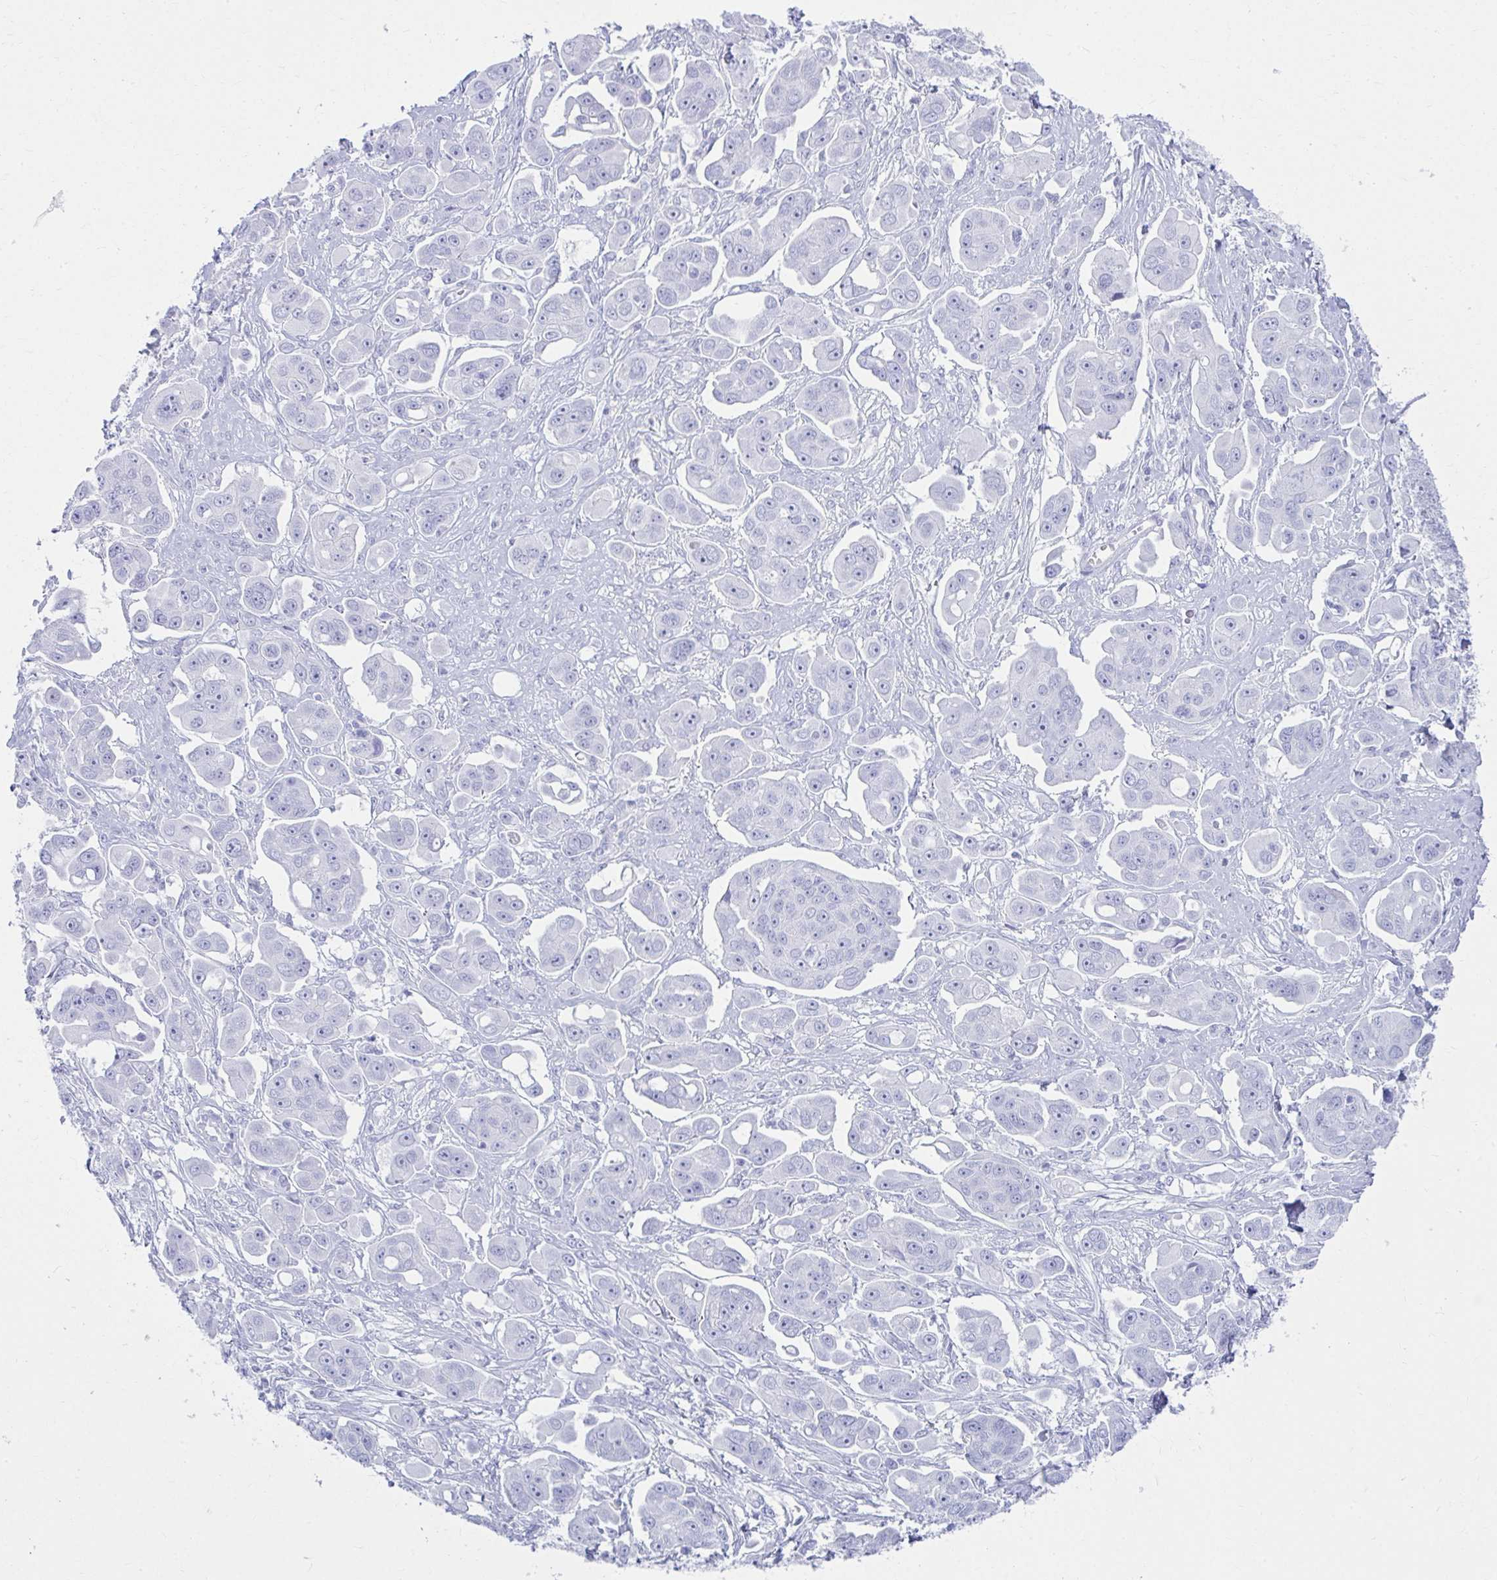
{"staining": {"intensity": "negative", "quantity": "none", "location": "none"}, "tissue": "ovarian cancer", "cell_type": "Tumor cells", "image_type": "cancer", "snomed": [{"axis": "morphology", "description": "Carcinoma, endometroid"}, {"axis": "topography", "description": "Ovary"}], "caption": "This is a image of IHC staining of endometroid carcinoma (ovarian), which shows no positivity in tumor cells.", "gene": "ATP4B", "patient": {"sex": "female", "age": 70}}